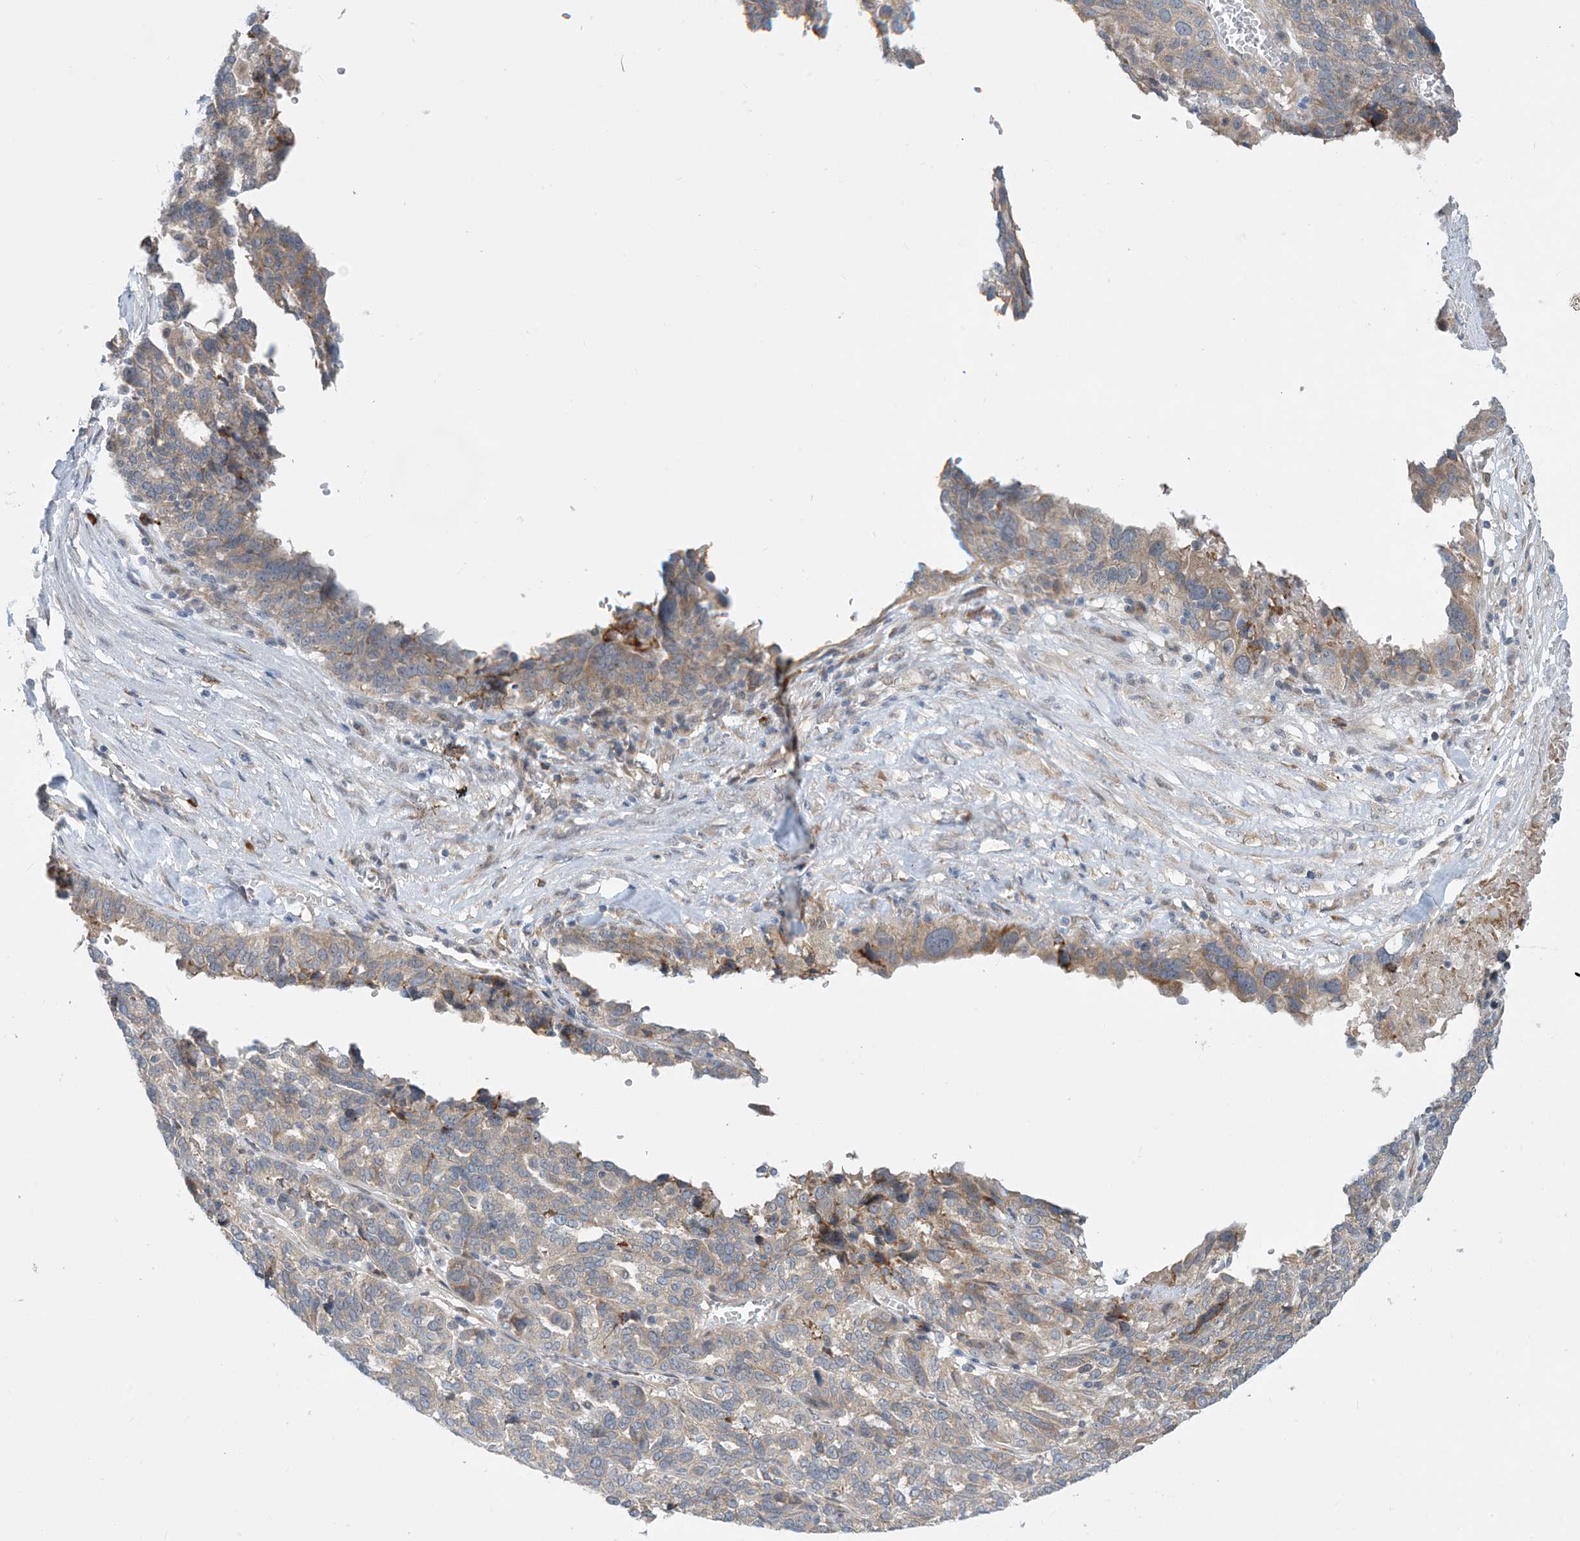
{"staining": {"intensity": "weak", "quantity": "<25%", "location": "cytoplasmic/membranous"}, "tissue": "ovarian cancer", "cell_type": "Tumor cells", "image_type": "cancer", "snomed": [{"axis": "morphology", "description": "Cystadenocarcinoma, serous, NOS"}, {"axis": "topography", "description": "Ovary"}], "caption": "An immunohistochemistry (IHC) image of ovarian cancer (serous cystadenocarcinoma) is shown. There is no staining in tumor cells of ovarian cancer (serous cystadenocarcinoma).", "gene": "PHOSPHO2", "patient": {"sex": "female", "age": 59}}